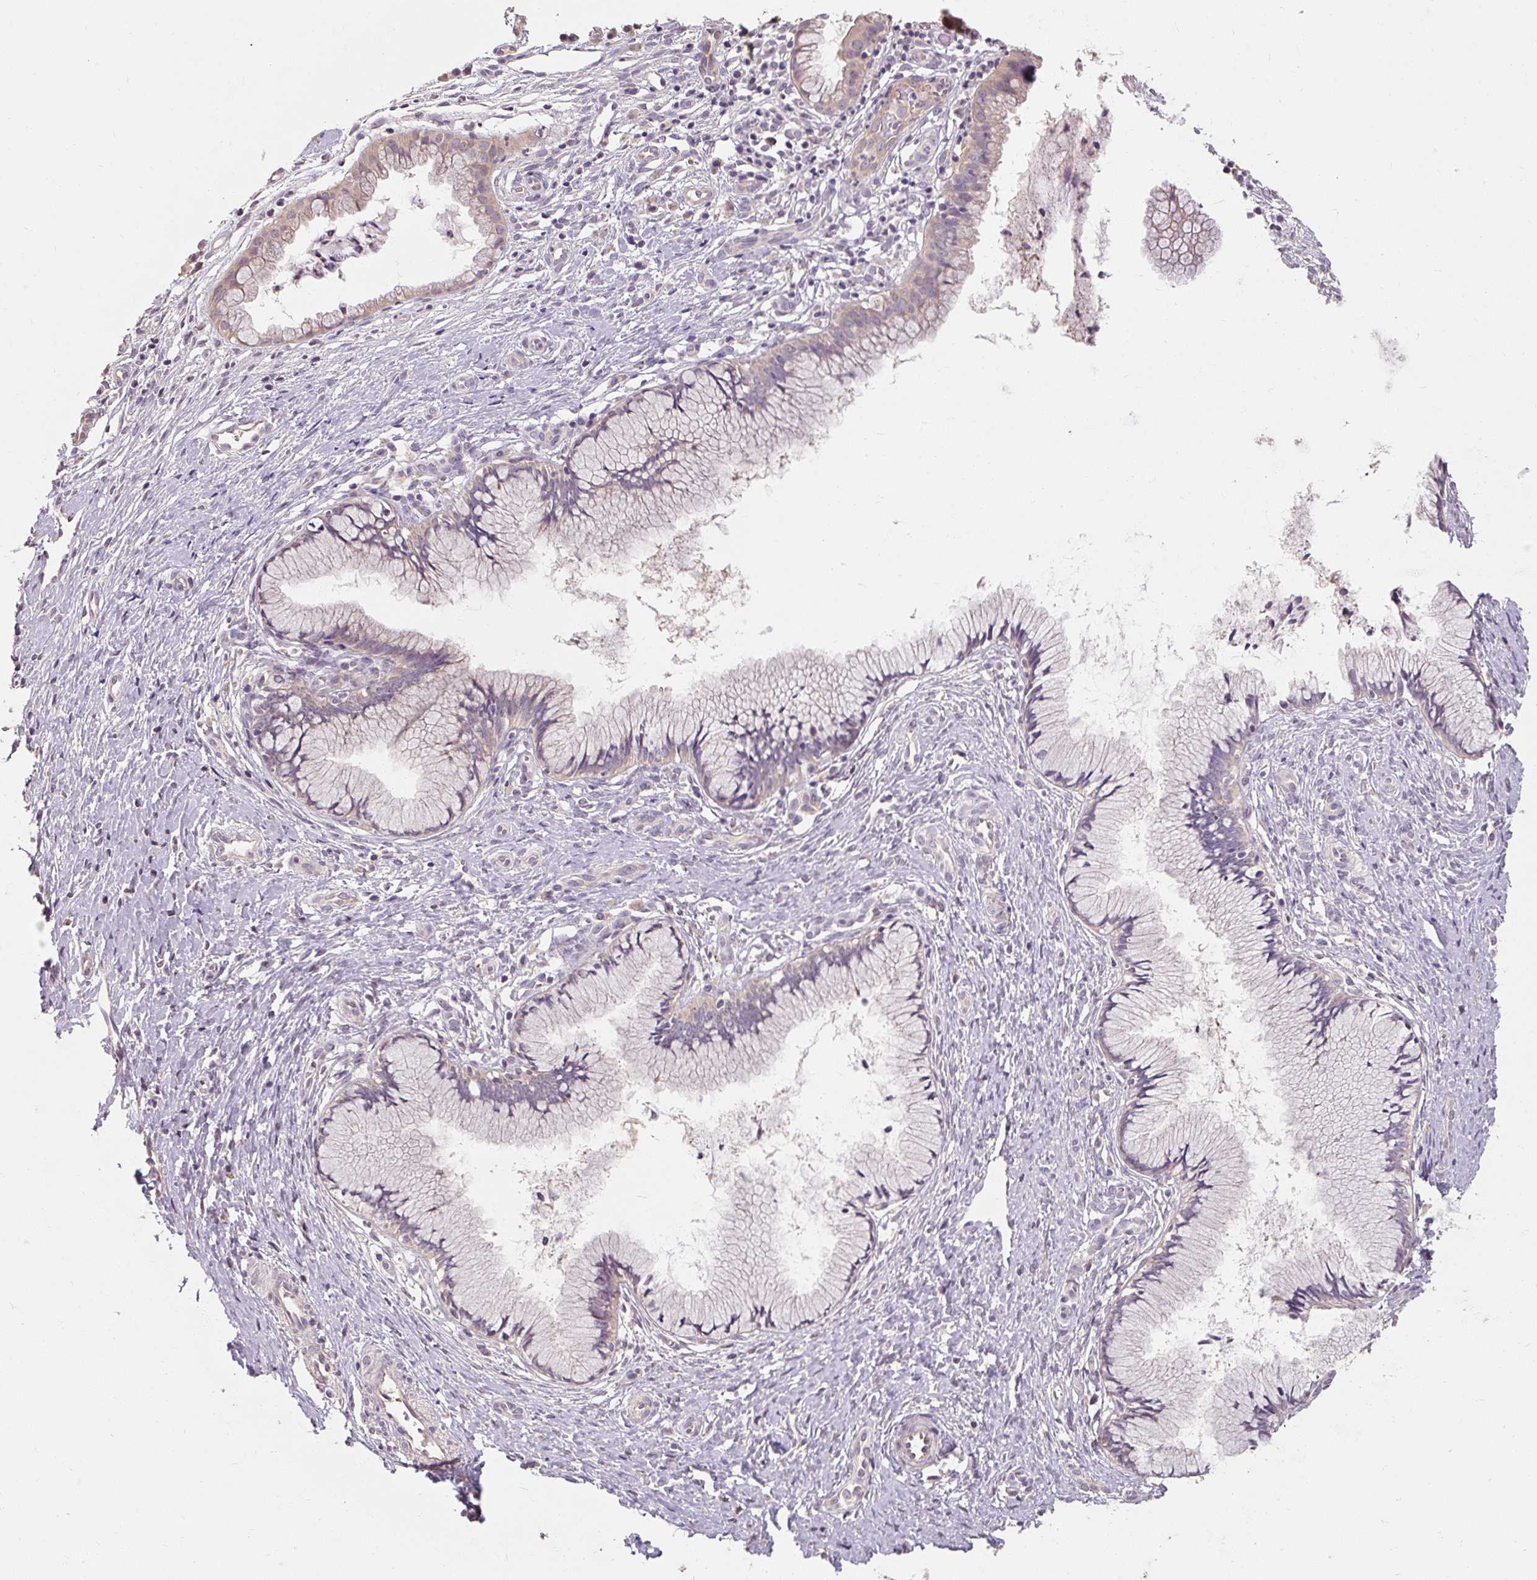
{"staining": {"intensity": "negative", "quantity": "none", "location": "none"}, "tissue": "cervix", "cell_type": "Glandular cells", "image_type": "normal", "snomed": [{"axis": "morphology", "description": "Normal tissue, NOS"}, {"axis": "topography", "description": "Cervix"}], "caption": "This is a image of immunohistochemistry (IHC) staining of benign cervix, which shows no expression in glandular cells. (DAB (3,3'-diaminobenzidine) IHC, high magnification).", "gene": "CFAP65", "patient": {"sex": "female", "age": 36}}